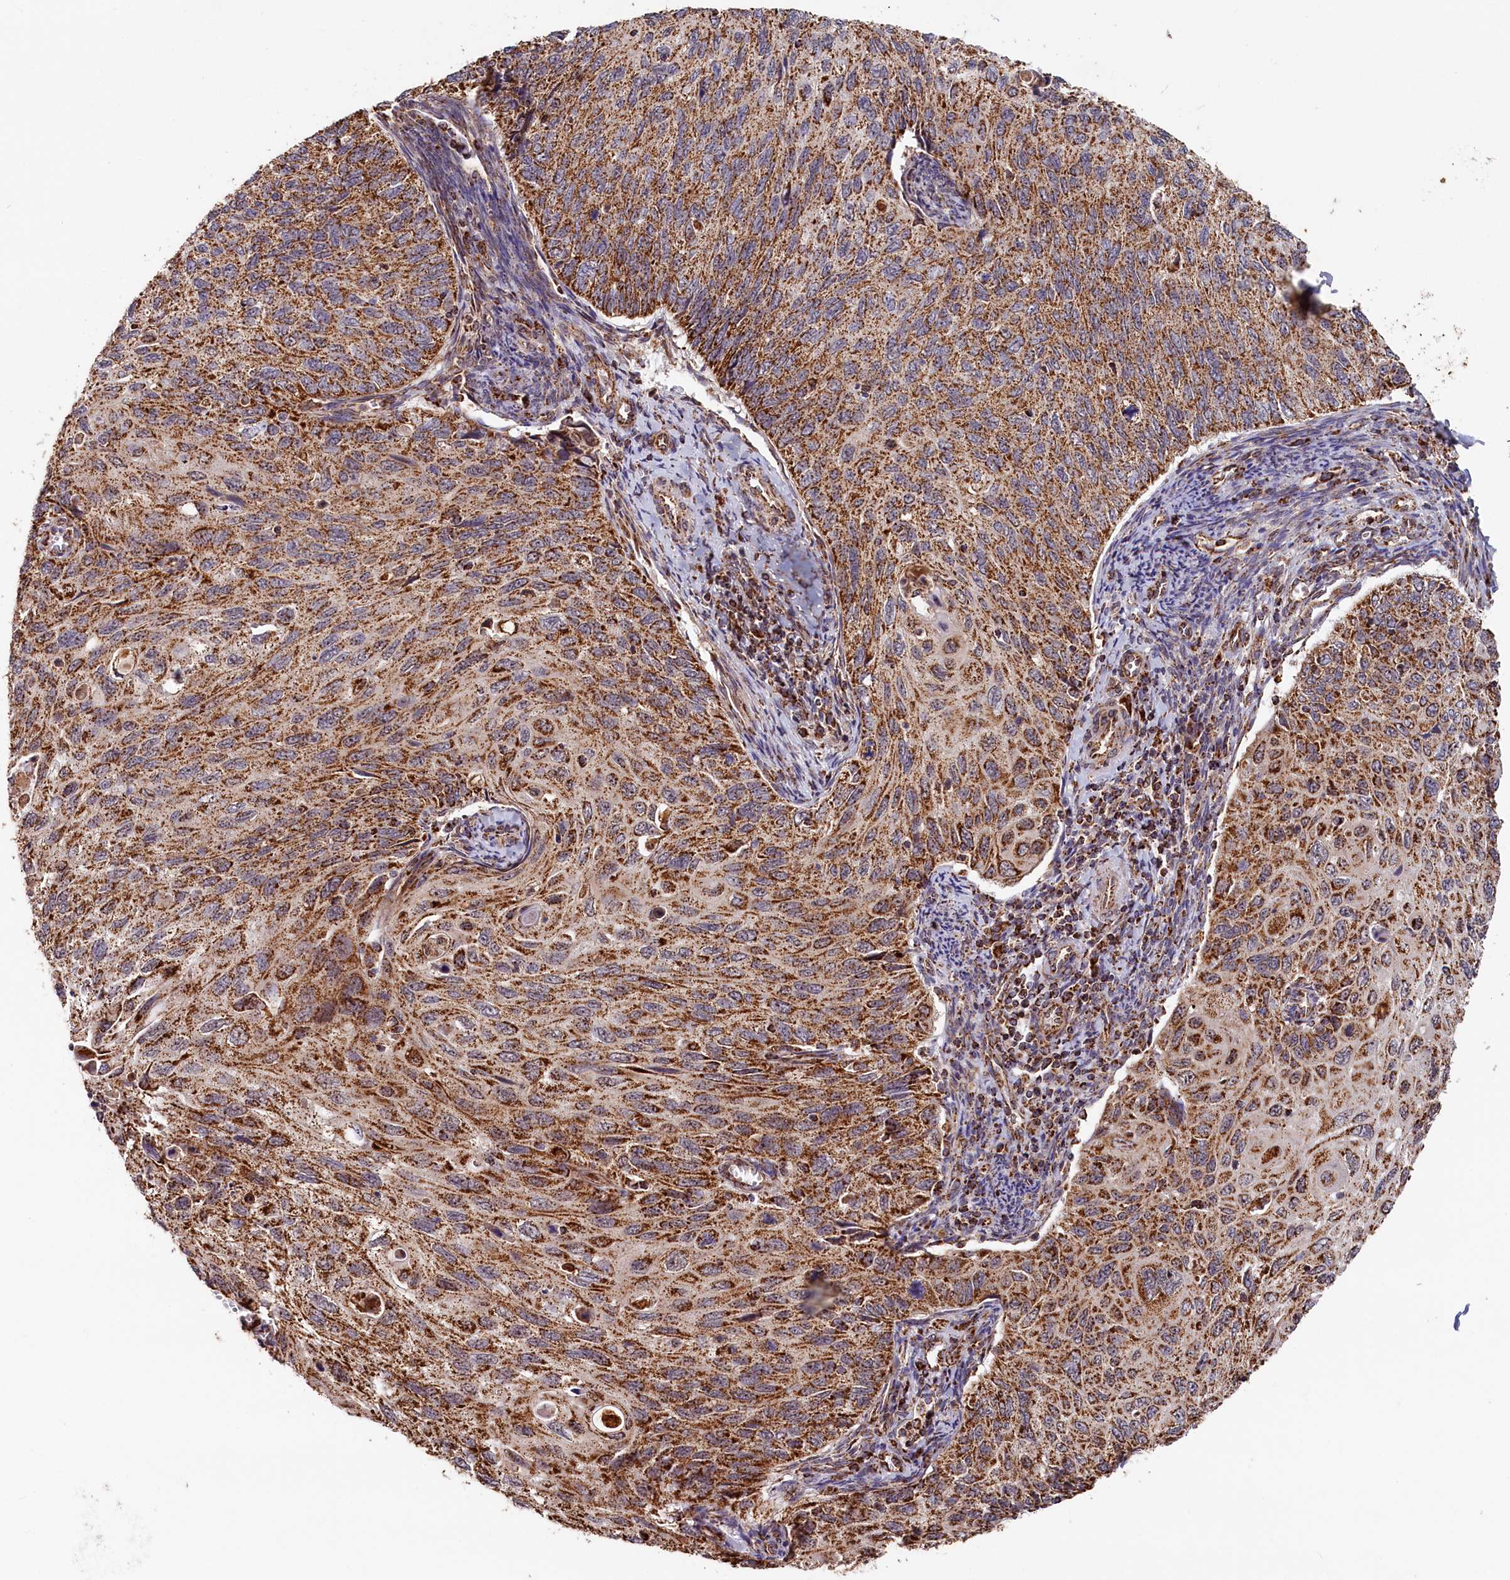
{"staining": {"intensity": "strong", "quantity": ">75%", "location": "cytoplasmic/membranous"}, "tissue": "cervical cancer", "cell_type": "Tumor cells", "image_type": "cancer", "snomed": [{"axis": "morphology", "description": "Squamous cell carcinoma, NOS"}, {"axis": "topography", "description": "Cervix"}], "caption": "IHC histopathology image of cervical squamous cell carcinoma stained for a protein (brown), which reveals high levels of strong cytoplasmic/membranous positivity in approximately >75% of tumor cells.", "gene": "MACROD1", "patient": {"sex": "female", "age": 70}}